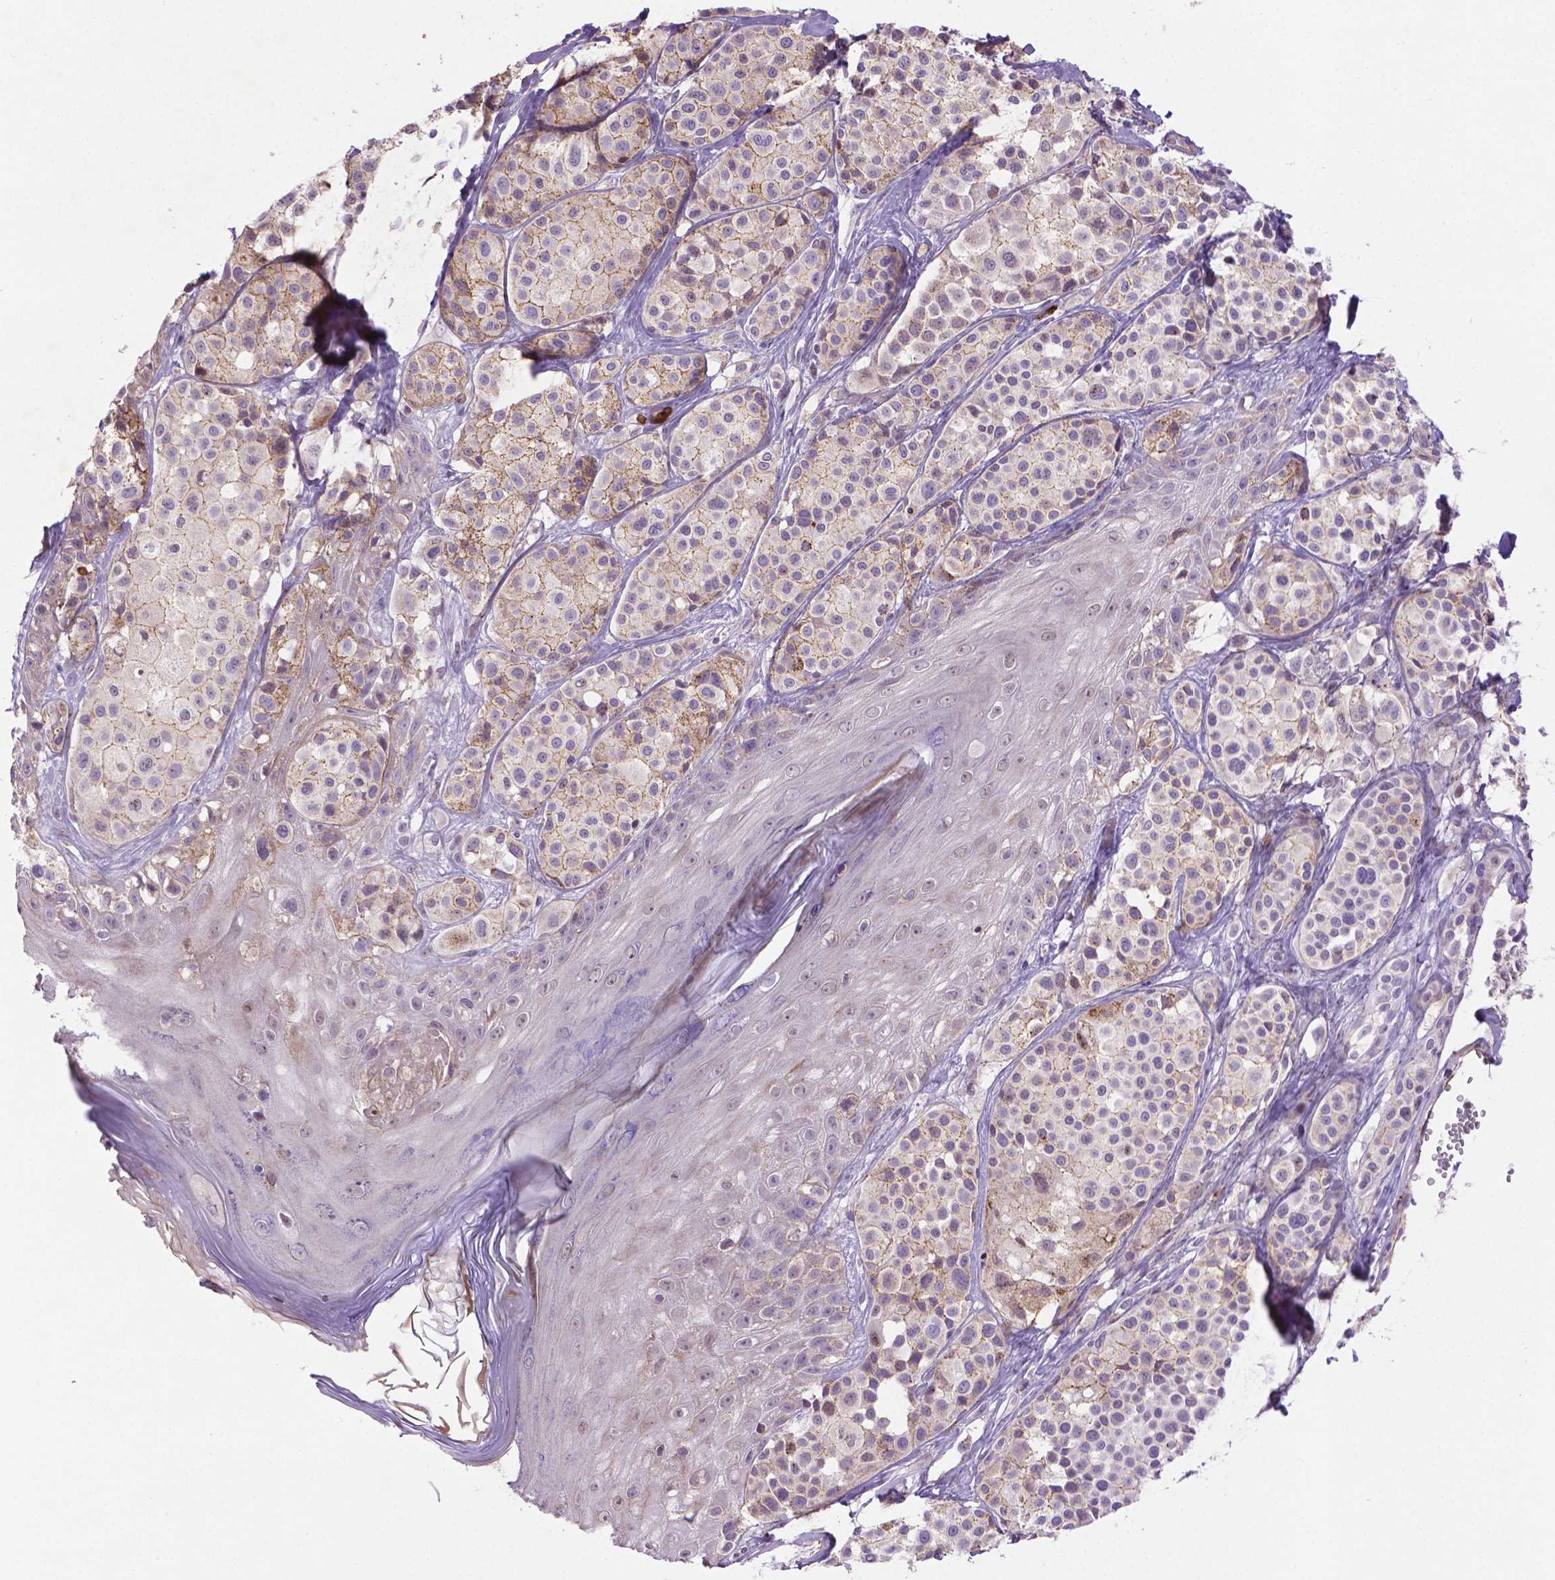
{"staining": {"intensity": "weak", "quantity": "<25%", "location": "cytoplasmic/membranous"}, "tissue": "melanoma", "cell_type": "Tumor cells", "image_type": "cancer", "snomed": [{"axis": "morphology", "description": "Malignant melanoma, NOS"}, {"axis": "topography", "description": "Skin"}], "caption": "High magnification brightfield microscopy of malignant melanoma stained with DAB (3,3'-diaminobenzidine) (brown) and counterstained with hematoxylin (blue): tumor cells show no significant expression.", "gene": "CCER2", "patient": {"sex": "male", "age": 77}}